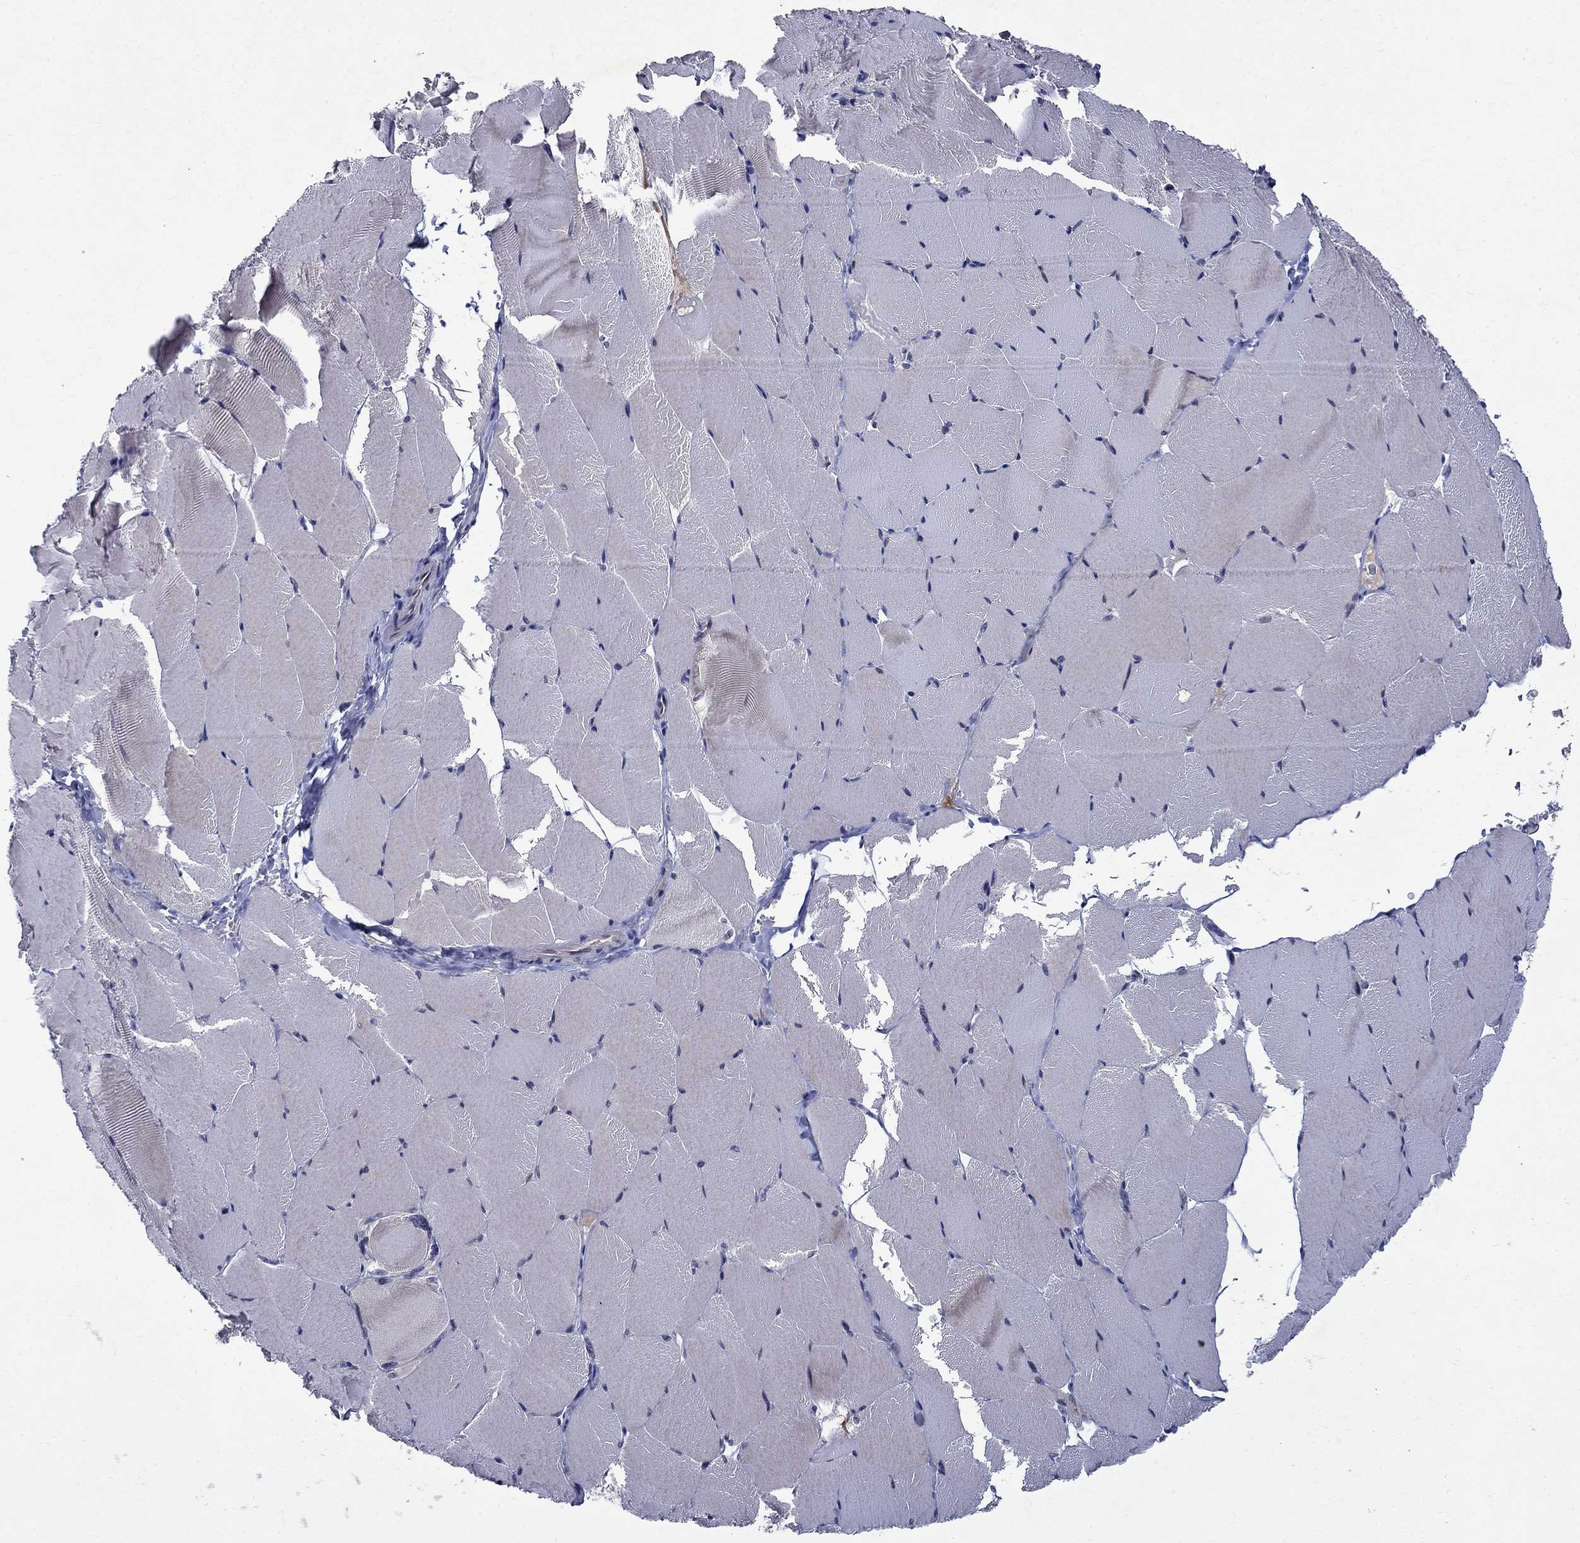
{"staining": {"intensity": "negative", "quantity": "none", "location": "none"}, "tissue": "skeletal muscle", "cell_type": "Myocytes", "image_type": "normal", "snomed": [{"axis": "morphology", "description": "Normal tissue, NOS"}, {"axis": "topography", "description": "Skeletal muscle"}], "caption": "DAB immunohistochemical staining of benign human skeletal muscle demonstrates no significant expression in myocytes.", "gene": "STAB2", "patient": {"sex": "female", "age": 37}}